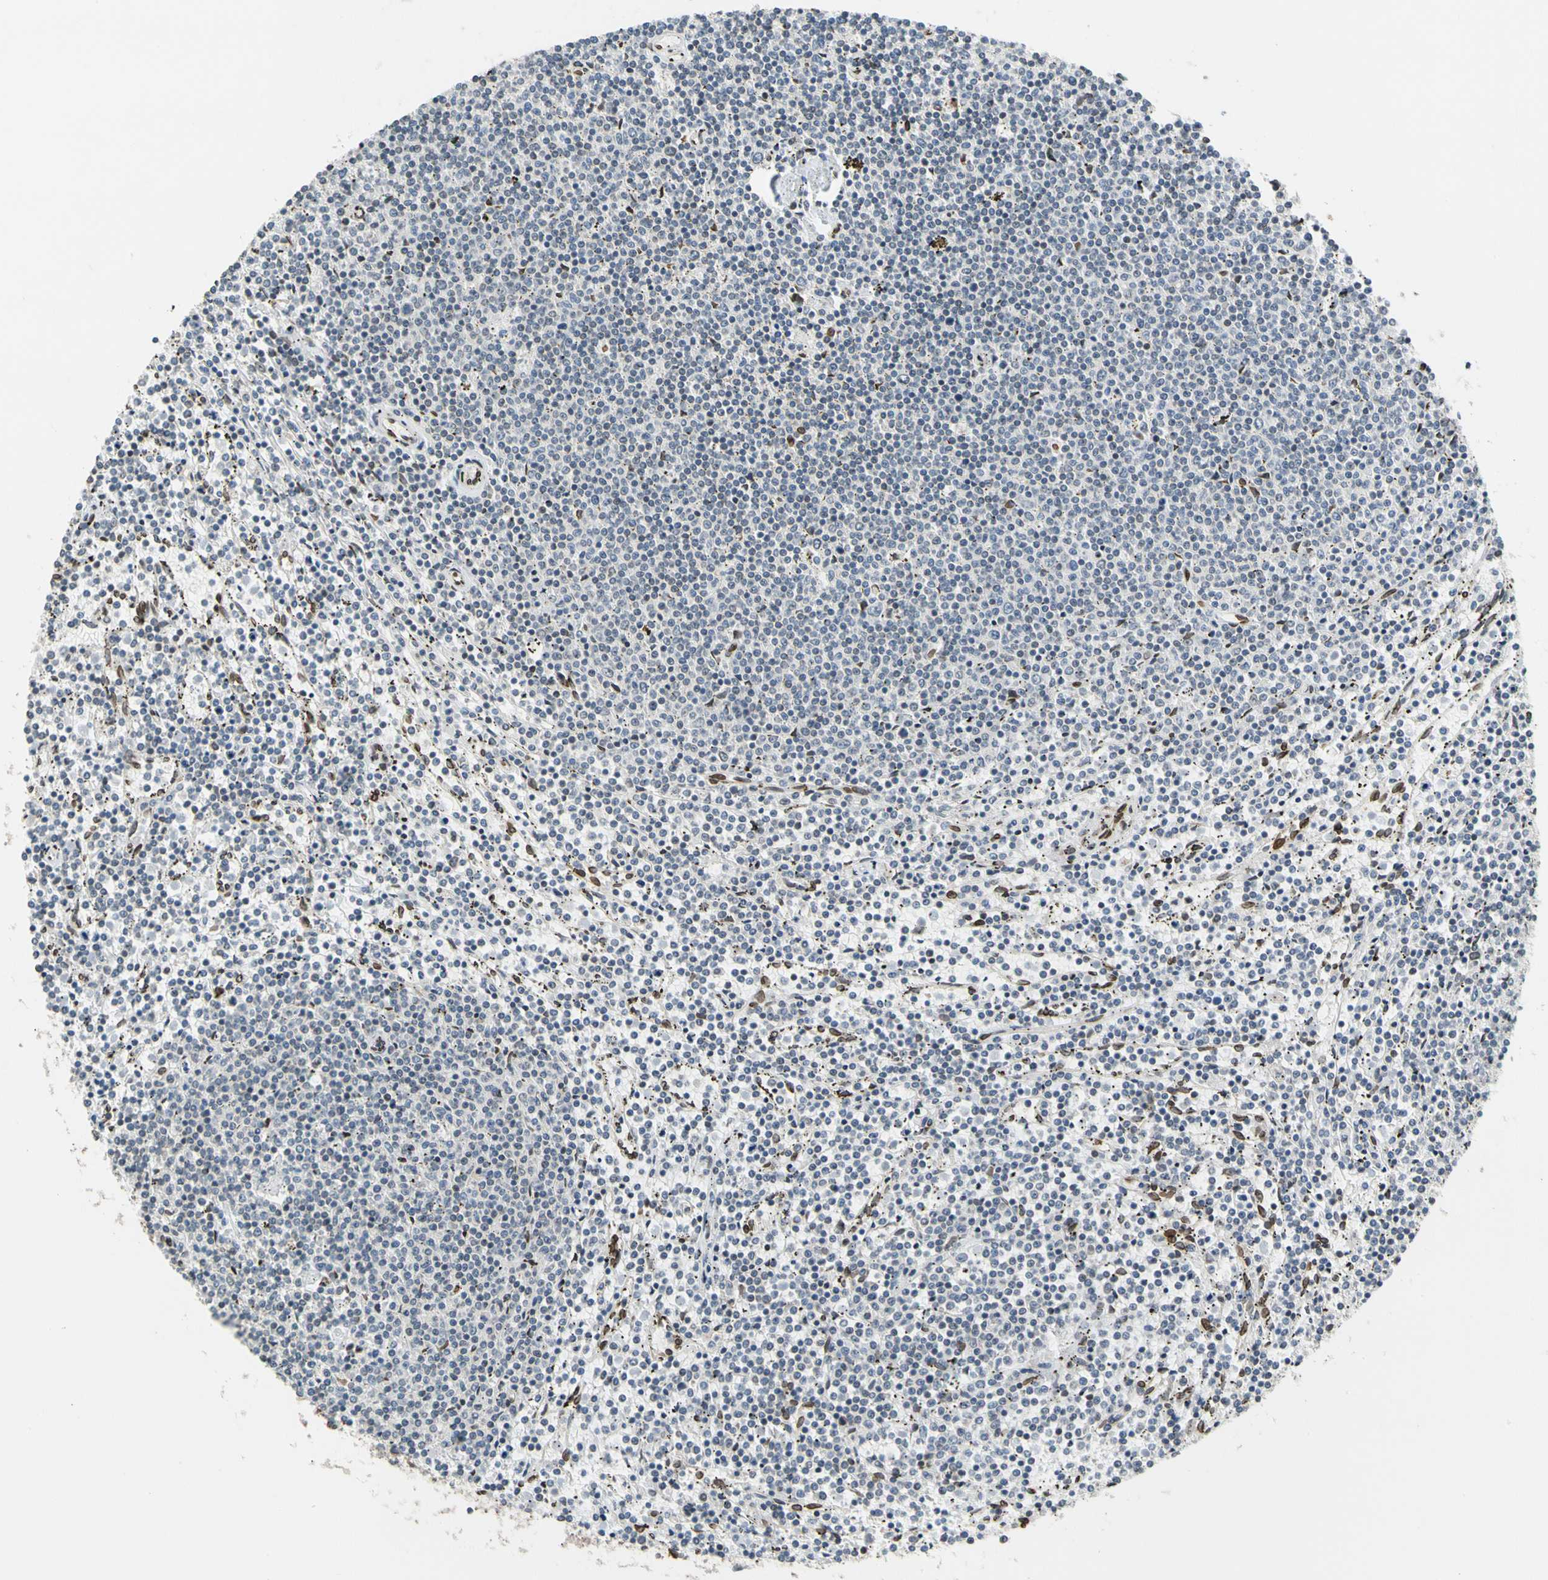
{"staining": {"intensity": "negative", "quantity": "none", "location": "none"}, "tissue": "lymphoma", "cell_type": "Tumor cells", "image_type": "cancer", "snomed": [{"axis": "morphology", "description": "Malignant lymphoma, non-Hodgkin's type, Low grade"}, {"axis": "topography", "description": "Spleen"}], "caption": "Low-grade malignant lymphoma, non-Hodgkin's type stained for a protein using IHC displays no staining tumor cells.", "gene": "SUN1", "patient": {"sex": "female", "age": 50}}